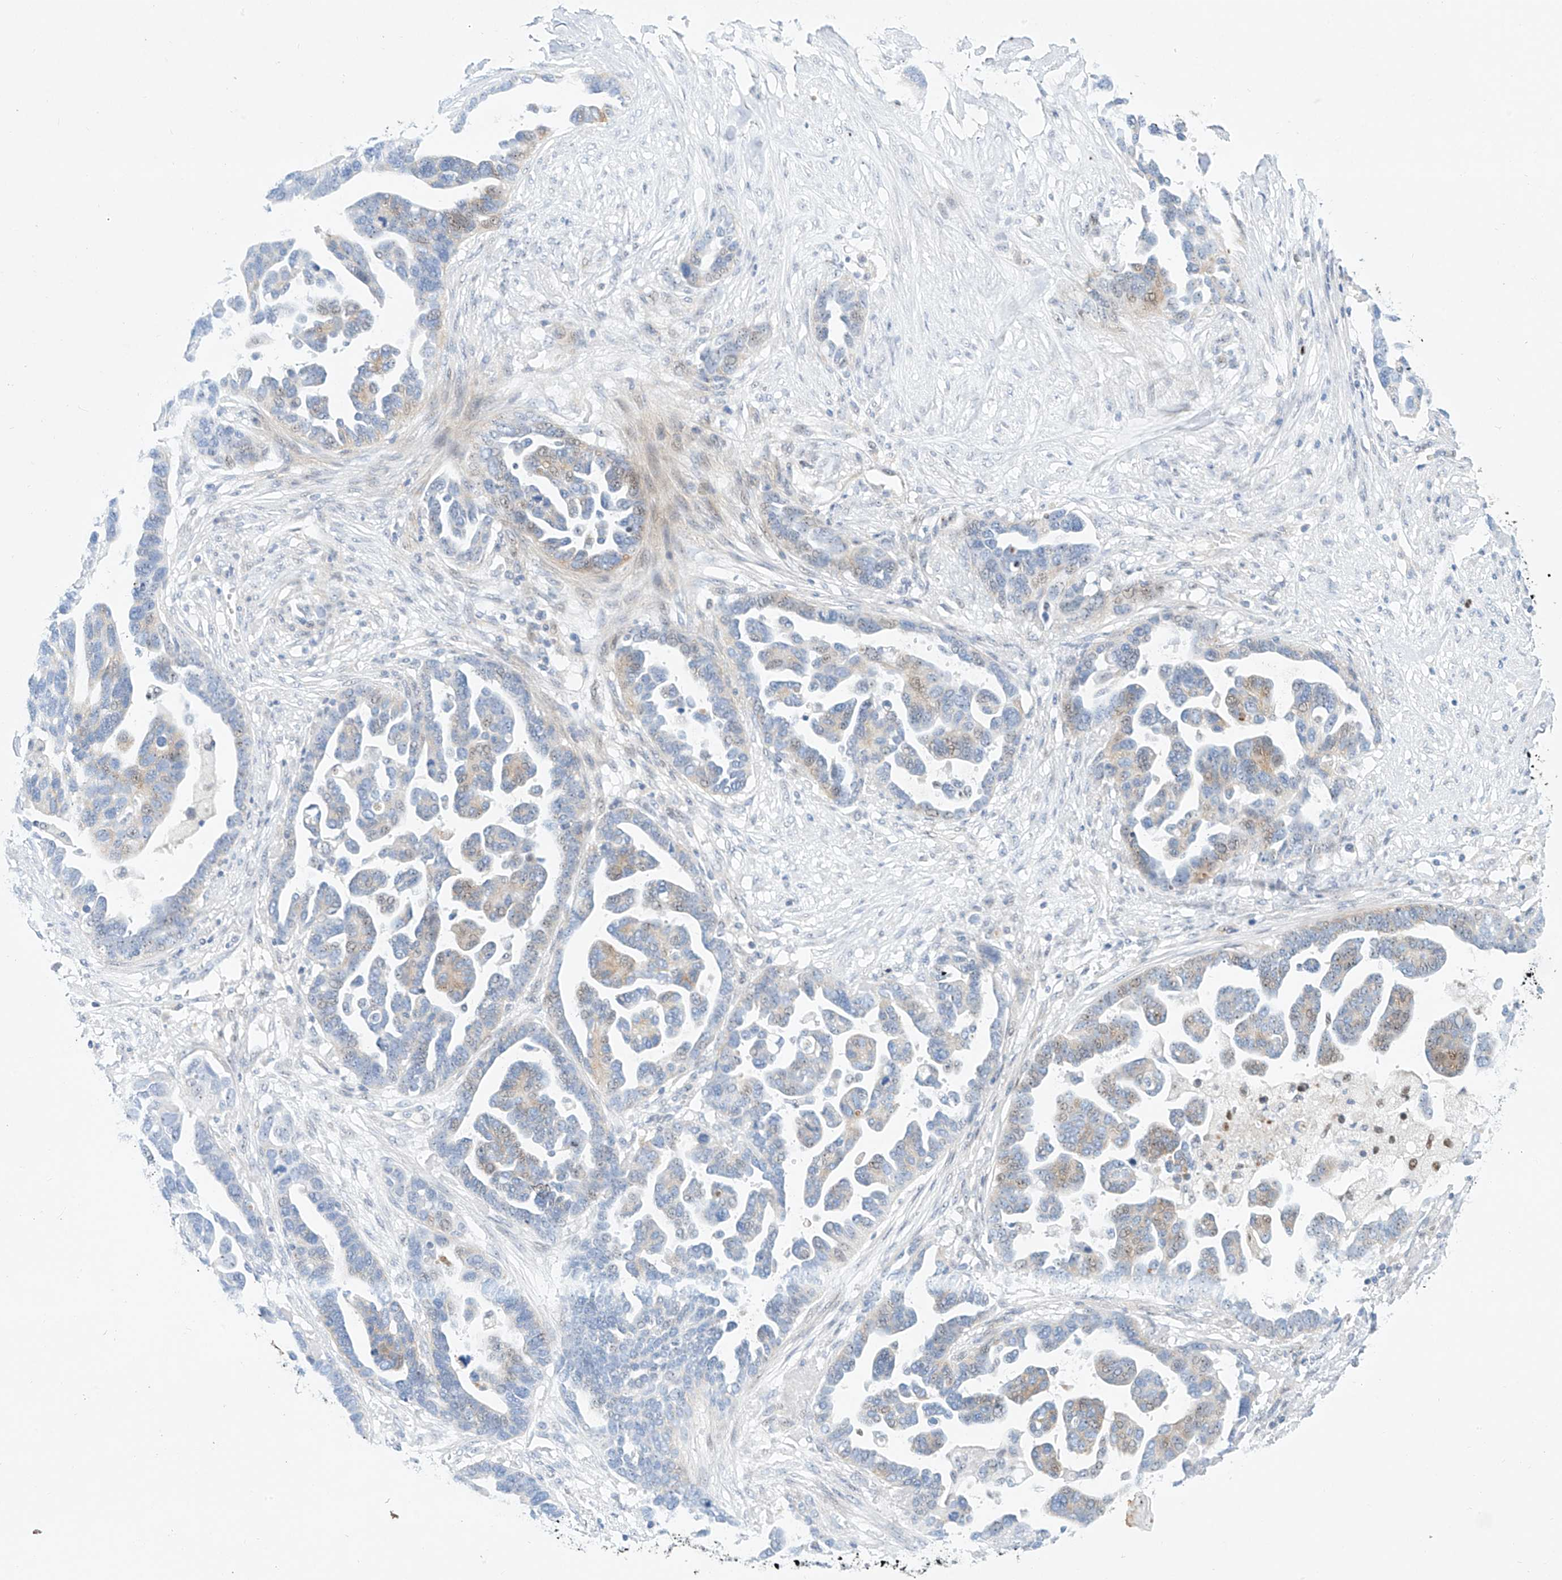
{"staining": {"intensity": "negative", "quantity": "none", "location": "none"}, "tissue": "ovarian cancer", "cell_type": "Tumor cells", "image_type": "cancer", "snomed": [{"axis": "morphology", "description": "Cystadenocarcinoma, serous, NOS"}, {"axis": "topography", "description": "Ovary"}], "caption": "A histopathology image of serous cystadenocarcinoma (ovarian) stained for a protein demonstrates no brown staining in tumor cells.", "gene": "SNU13", "patient": {"sex": "female", "age": 54}}